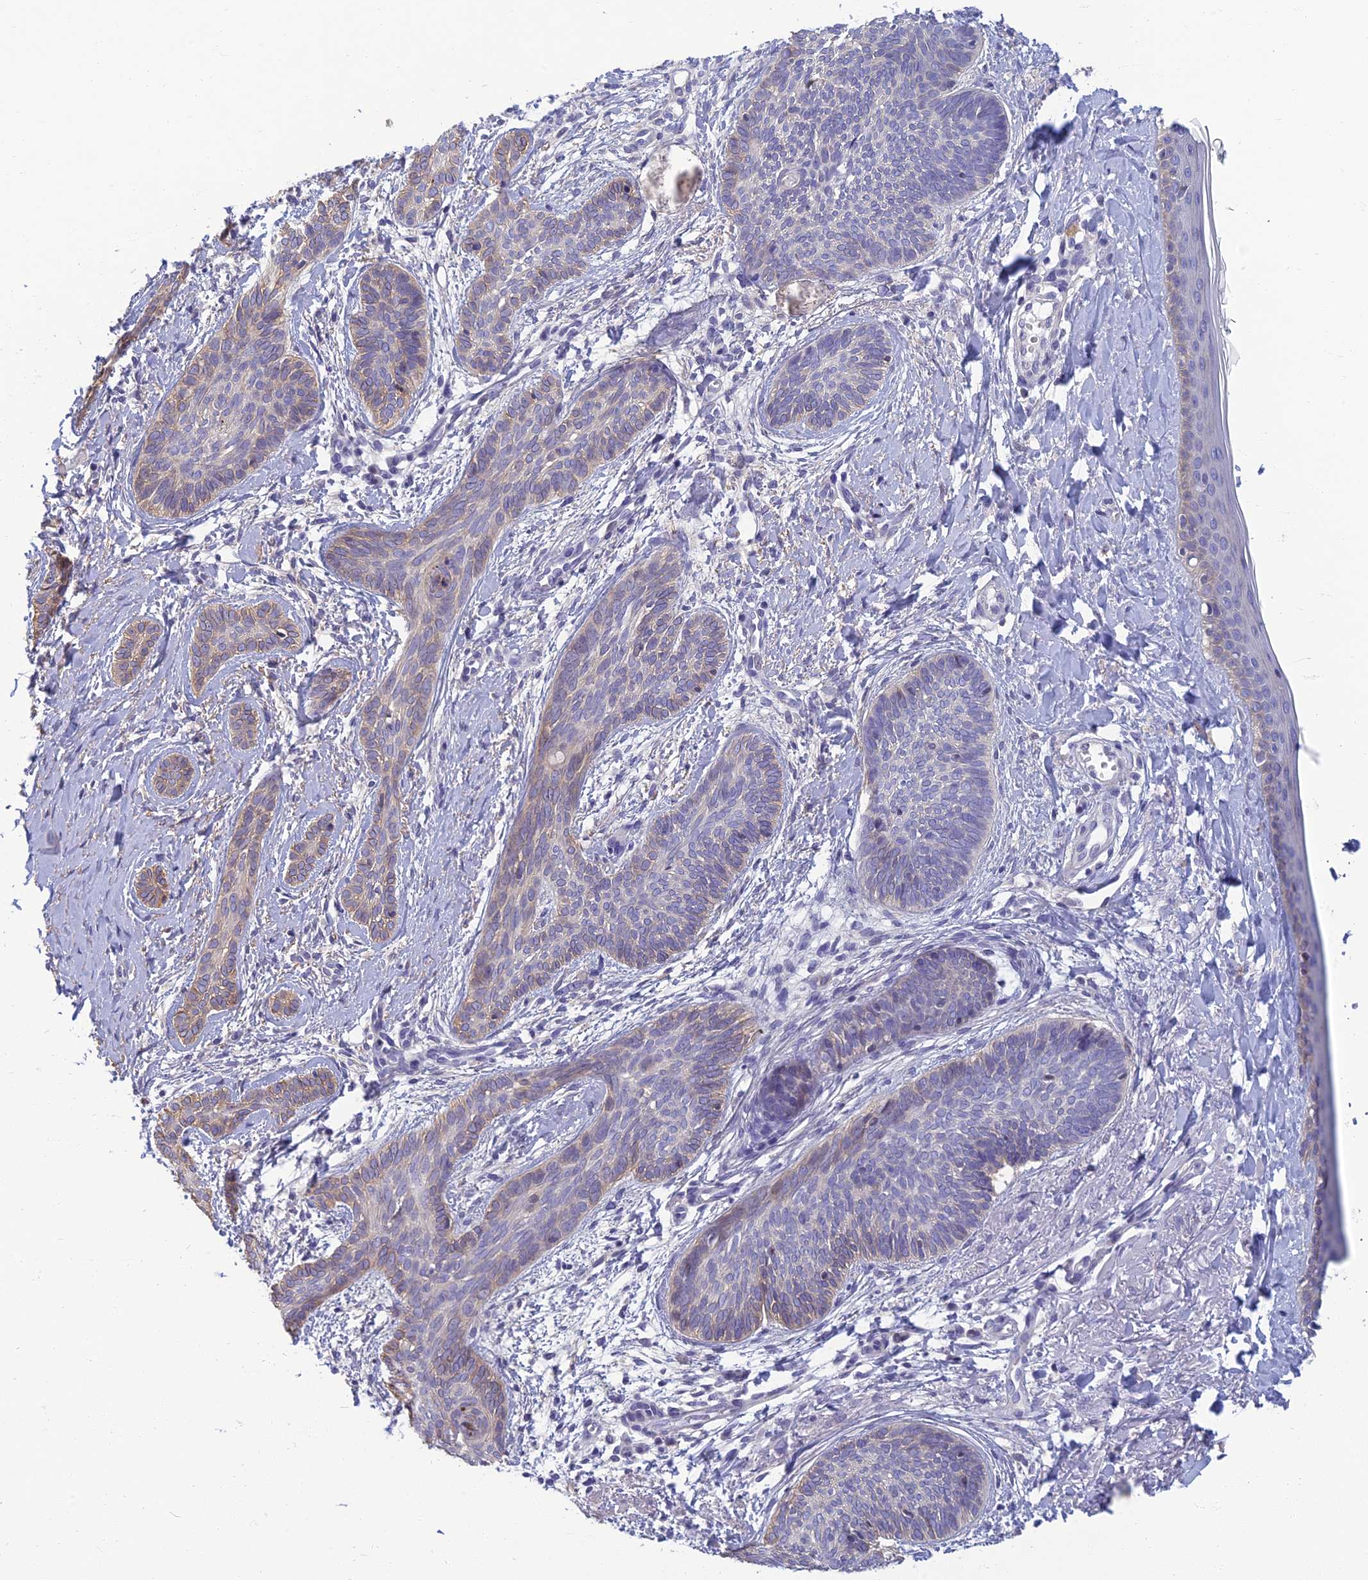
{"staining": {"intensity": "negative", "quantity": "none", "location": "none"}, "tissue": "skin cancer", "cell_type": "Tumor cells", "image_type": "cancer", "snomed": [{"axis": "morphology", "description": "Basal cell carcinoma"}, {"axis": "topography", "description": "Skin"}], "caption": "This is a micrograph of immunohistochemistry (IHC) staining of skin cancer (basal cell carcinoma), which shows no staining in tumor cells.", "gene": "NEURL1", "patient": {"sex": "female", "age": 81}}